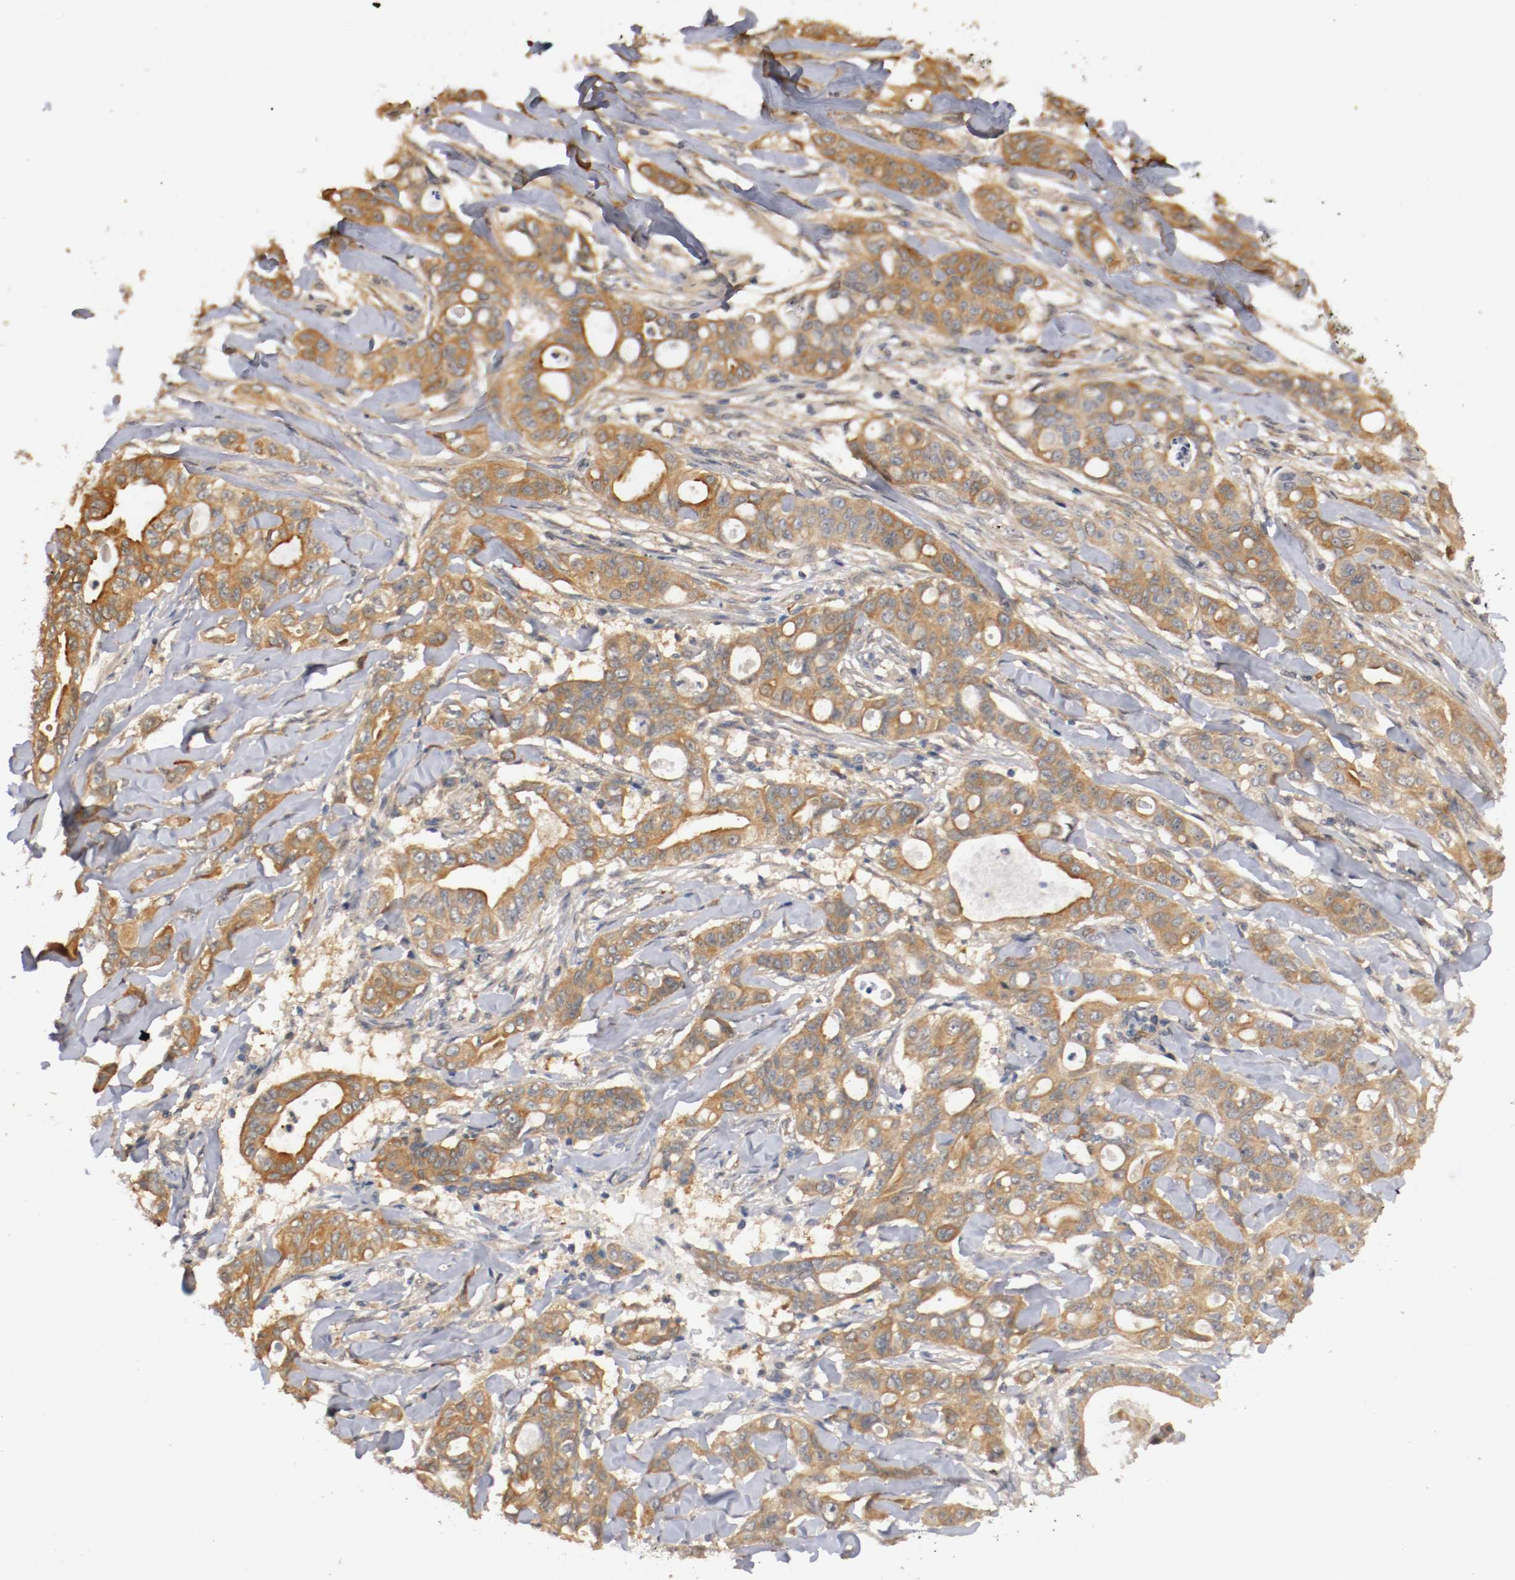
{"staining": {"intensity": "moderate", "quantity": ">75%", "location": "cytoplasmic/membranous"}, "tissue": "liver cancer", "cell_type": "Tumor cells", "image_type": "cancer", "snomed": [{"axis": "morphology", "description": "Cholangiocarcinoma"}, {"axis": "topography", "description": "Liver"}], "caption": "The image shows a brown stain indicating the presence of a protein in the cytoplasmic/membranous of tumor cells in liver cancer (cholangiocarcinoma).", "gene": "RBM23", "patient": {"sex": "female", "age": 67}}